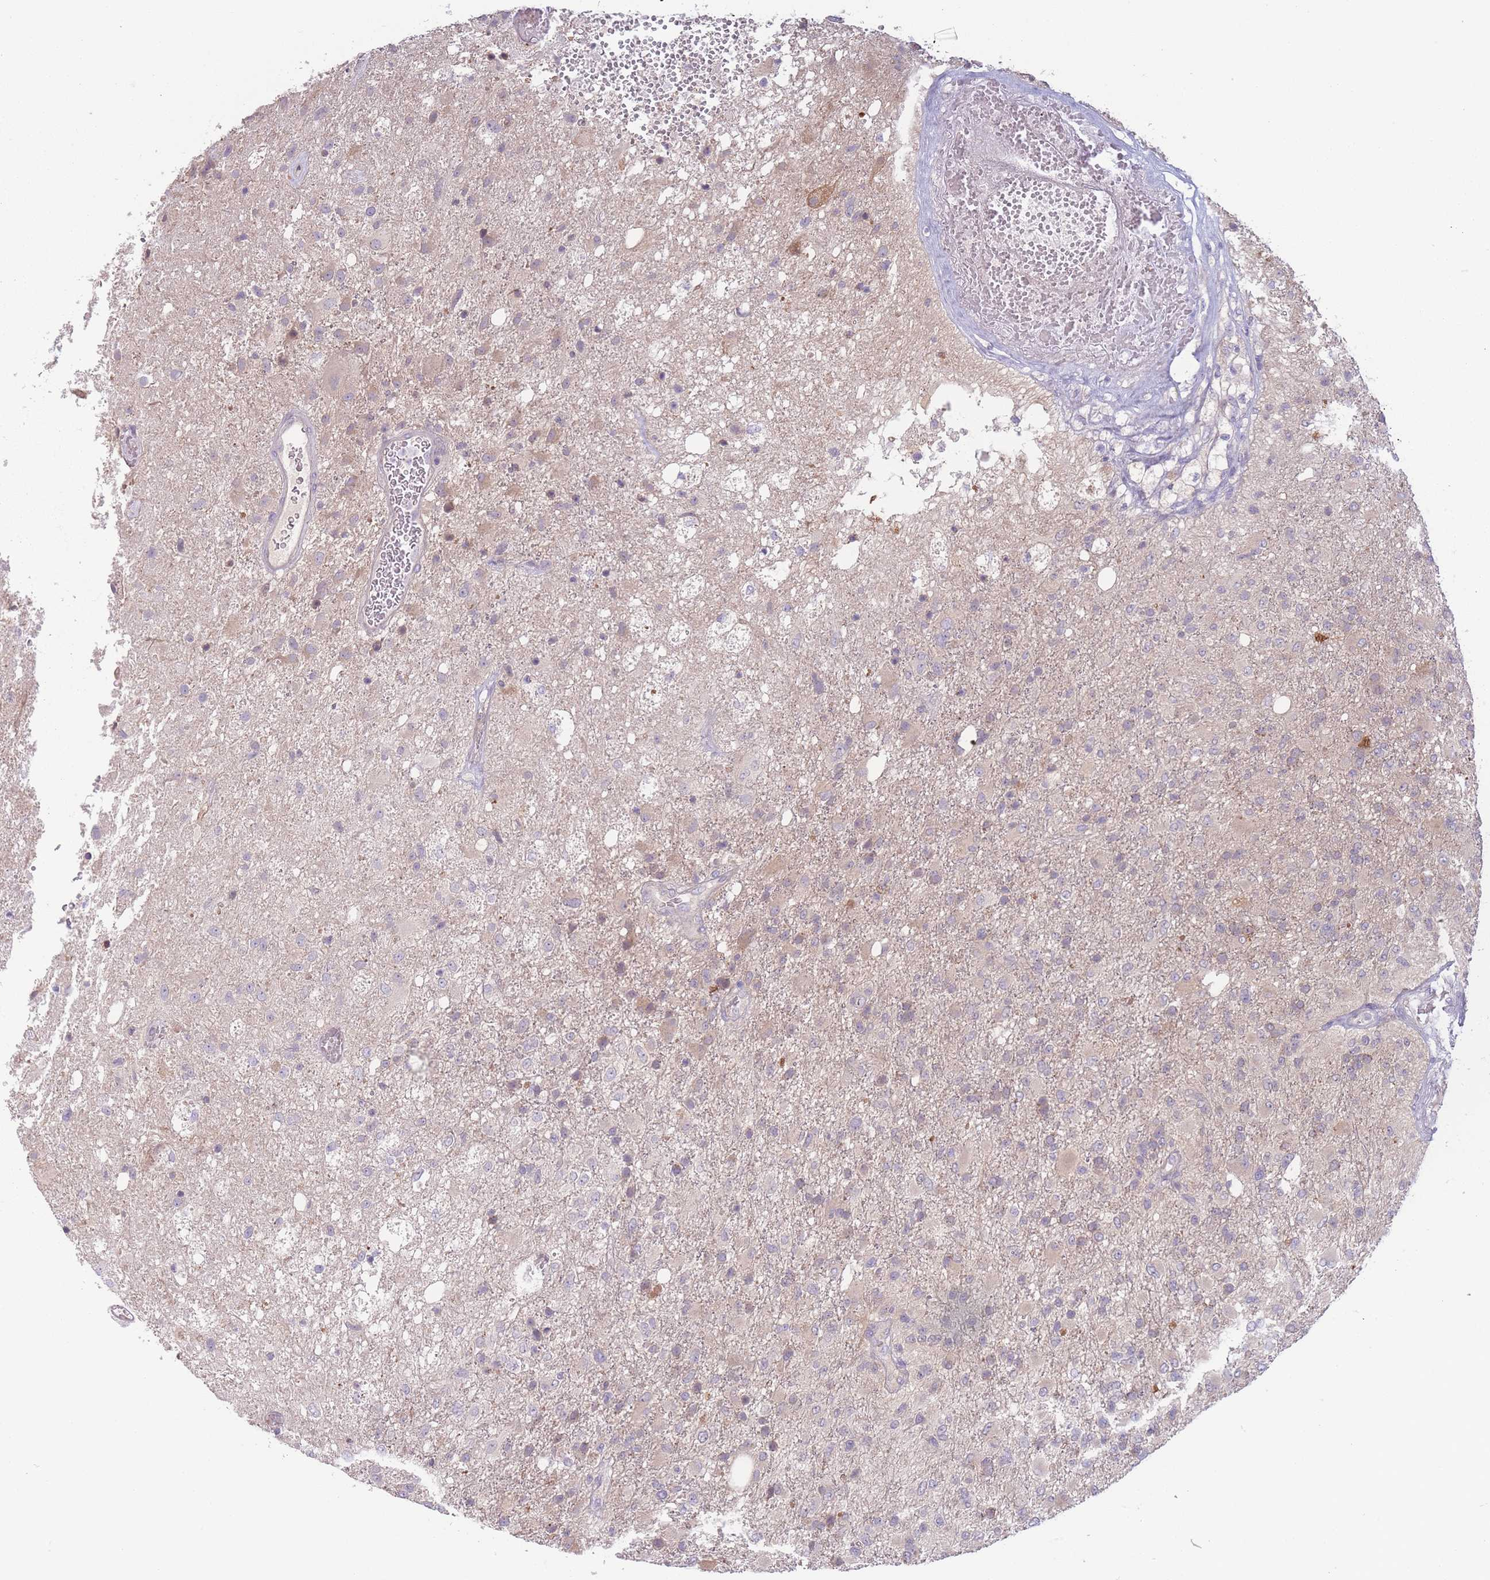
{"staining": {"intensity": "negative", "quantity": "none", "location": "none"}, "tissue": "glioma", "cell_type": "Tumor cells", "image_type": "cancer", "snomed": [{"axis": "morphology", "description": "Glioma, malignant, High grade"}, {"axis": "topography", "description": "Brain"}], "caption": "High magnification brightfield microscopy of glioma stained with DAB (3,3'-diaminobenzidine) (brown) and counterstained with hematoxylin (blue): tumor cells show no significant expression. The staining is performed using DAB brown chromogen with nuclei counter-stained in using hematoxylin.", "gene": "SPHKAP", "patient": {"sex": "female", "age": 74}}